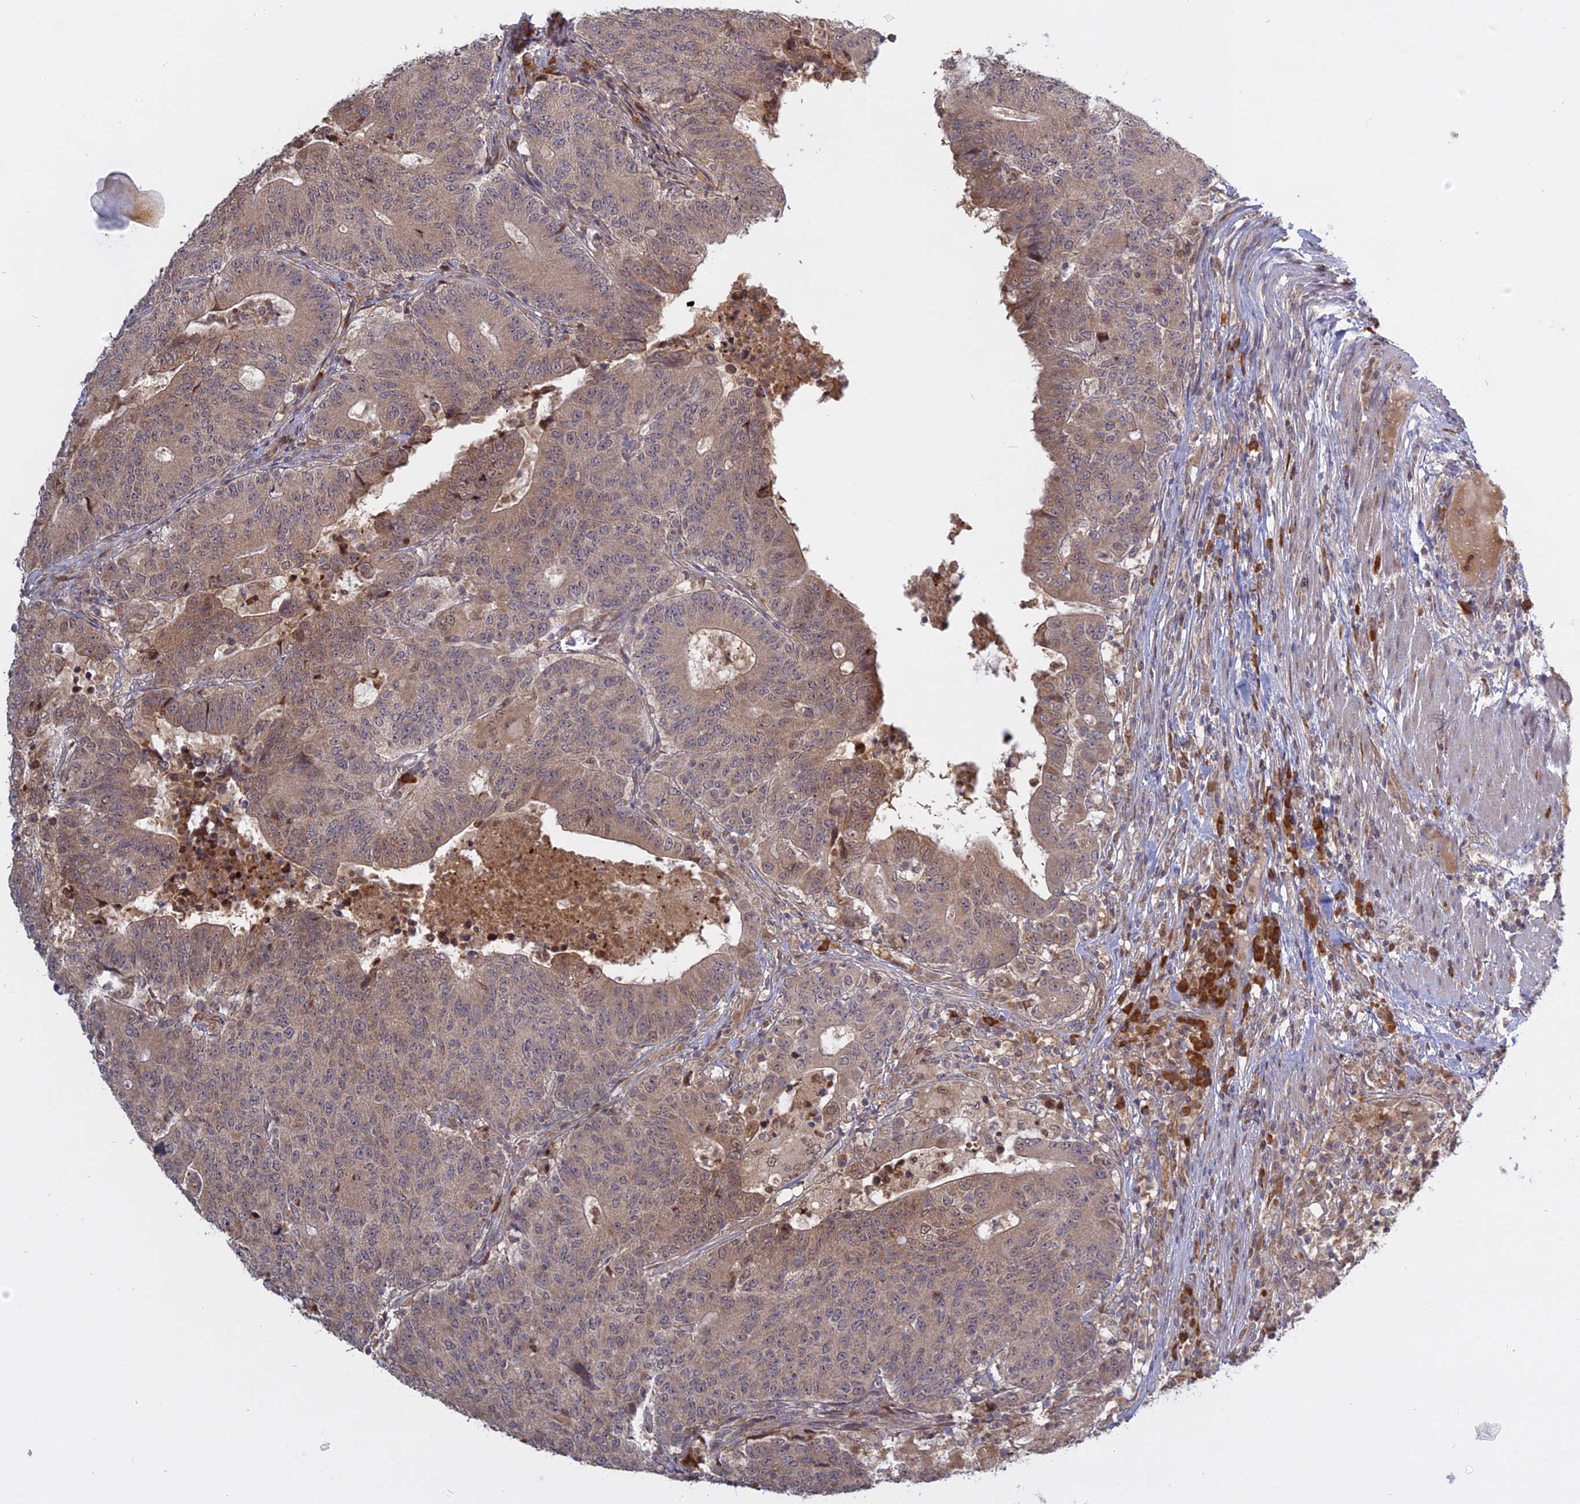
{"staining": {"intensity": "weak", "quantity": ">75%", "location": "cytoplasmic/membranous"}, "tissue": "colorectal cancer", "cell_type": "Tumor cells", "image_type": "cancer", "snomed": [{"axis": "morphology", "description": "Adenocarcinoma, NOS"}, {"axis": "topography", "description": "Colon"}], "caption": "This is a micrograph of IHC staining of colorectal adenocarcinoma, which shows weak positivity in the cytoplasmic/membranous of tumor cells.", "gene": "TMEM208", "patient": {"sex": "female", "age": 75}}